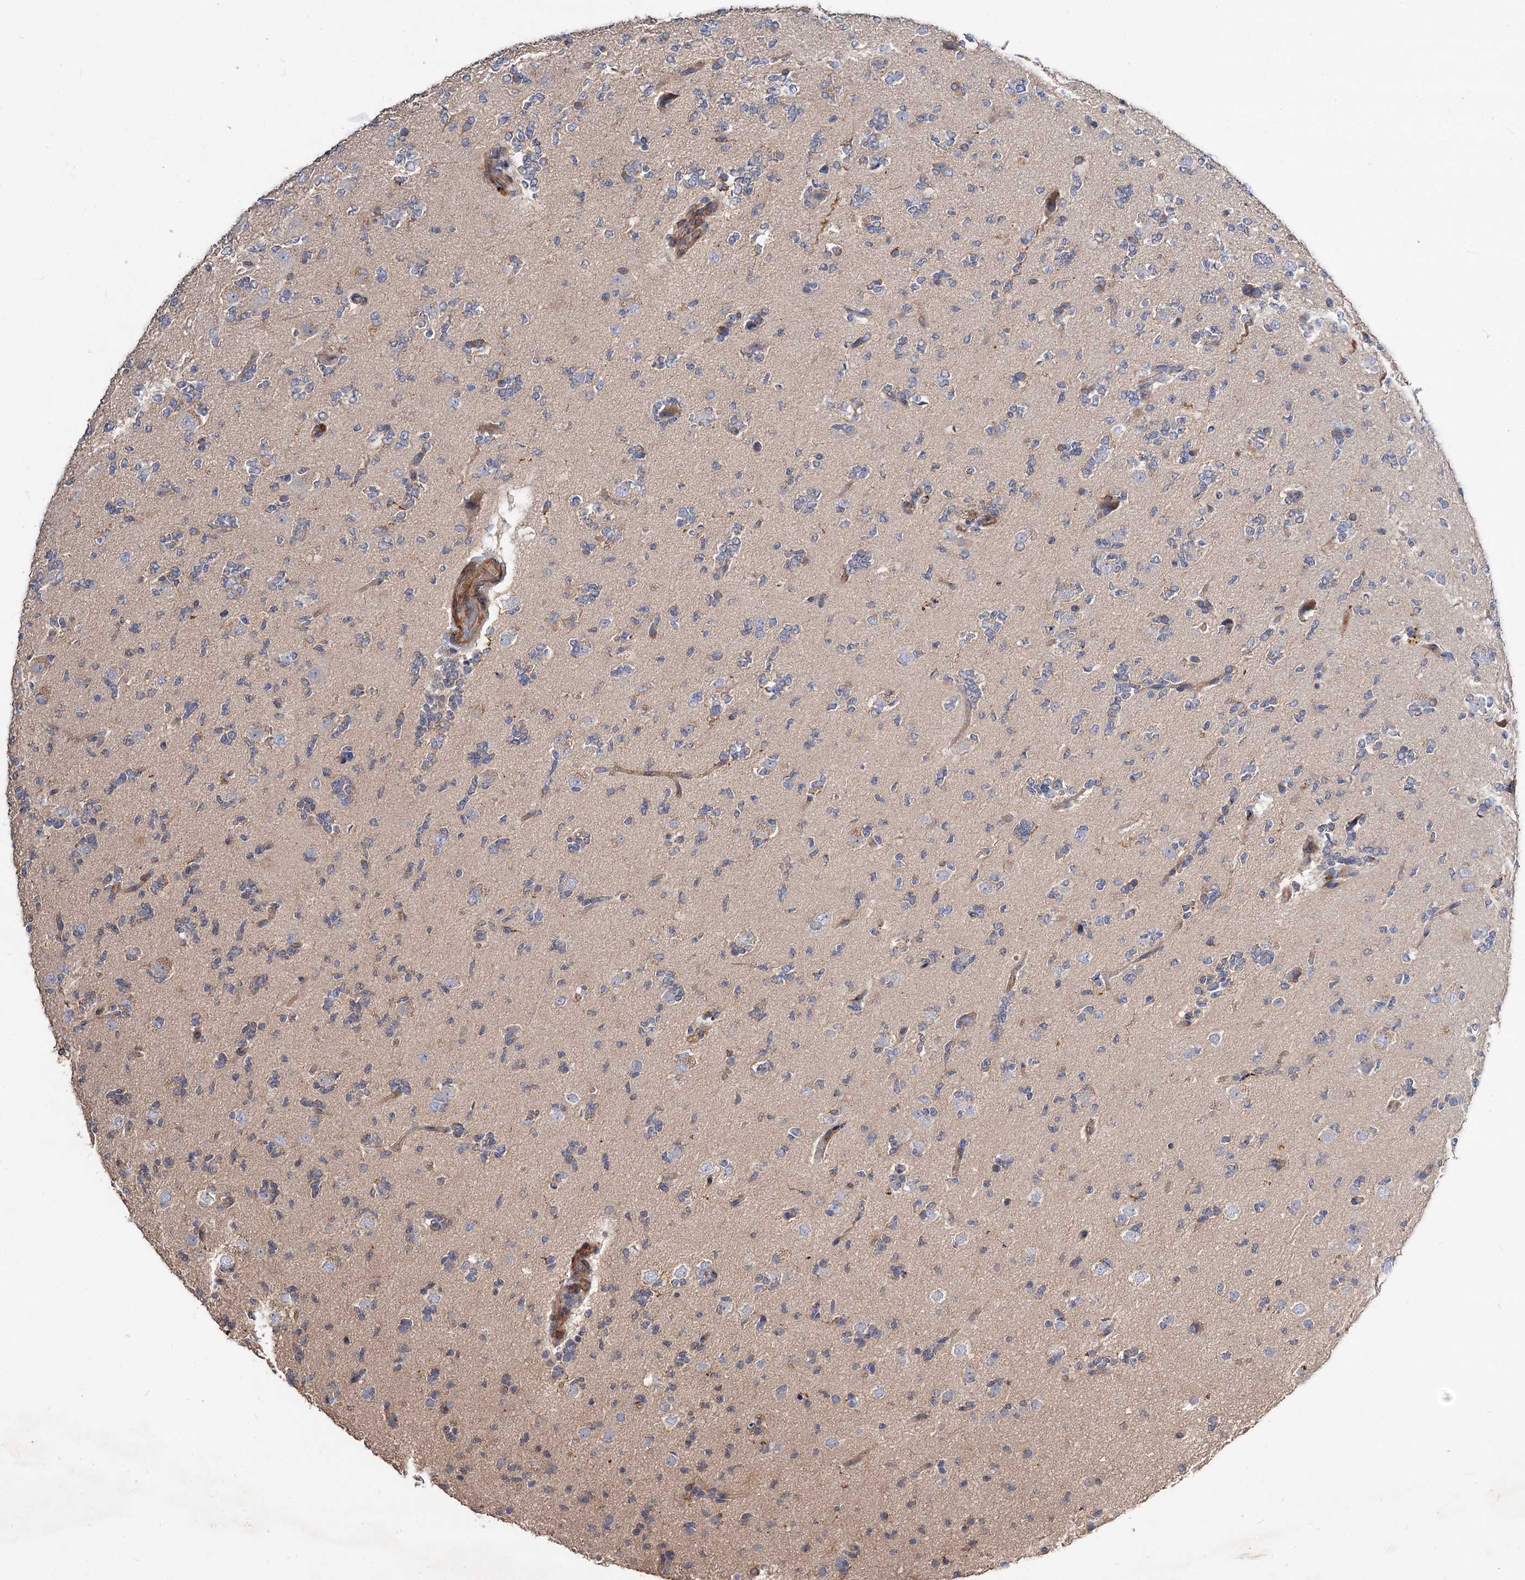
{"staining": {"intensity": "negative", "quantity": "none", "location": "none"}, "tissue": "glioma", "cell_type": "Tumor cells", "image_type": "cancer", "snomed": [{"axis": "morphology", "description": "Glioma, malignant, High grade"}, {"axis": "topography", "description": "Brain"}], "caption": "Tumor cells are negative for brown protein staining in glioma. (DAB (3,3'-diaminobenzidine) immunohistochemistry (IHC), high magnification).", "gene": "NUDCD2", "patient": {"sex": "female", "age": 62}}